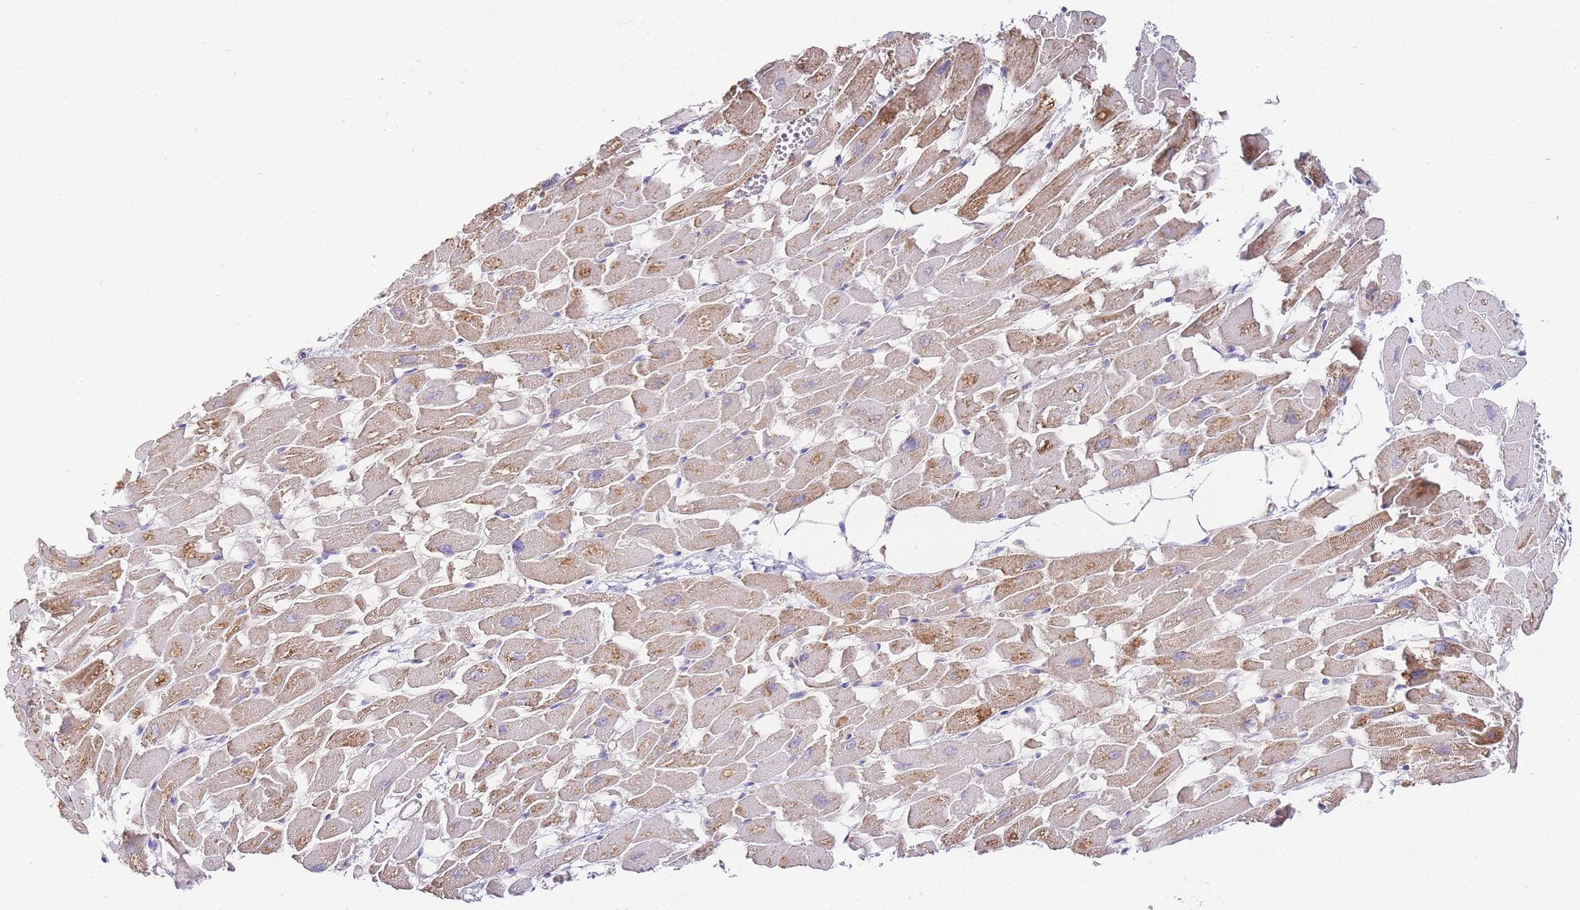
{"staining": {"intensity": "moderate", "quantity": ">75%", "location": "cytoplasmic/membranous"}, "tissue": "heart muscle", "cell_type": "Cardiomyocytes", "image_type": "normal", "snomed": [{"axis": "morphology", "description": "Normal tissue, NOS"}, {"axis": "topography", "description": "Heart"}], "caption": "Protein staining reveals moderate cytoplasmic/membranous positivity in about >75% of cardiomyocytes in benign heart muscle. The protein is stained brown, and the nuclei are stained in blue (DAB IHC with brightfield microscopy, high magnification).", "gene": "PDCD7", "patient": {"sex": "female", "age": 64}}